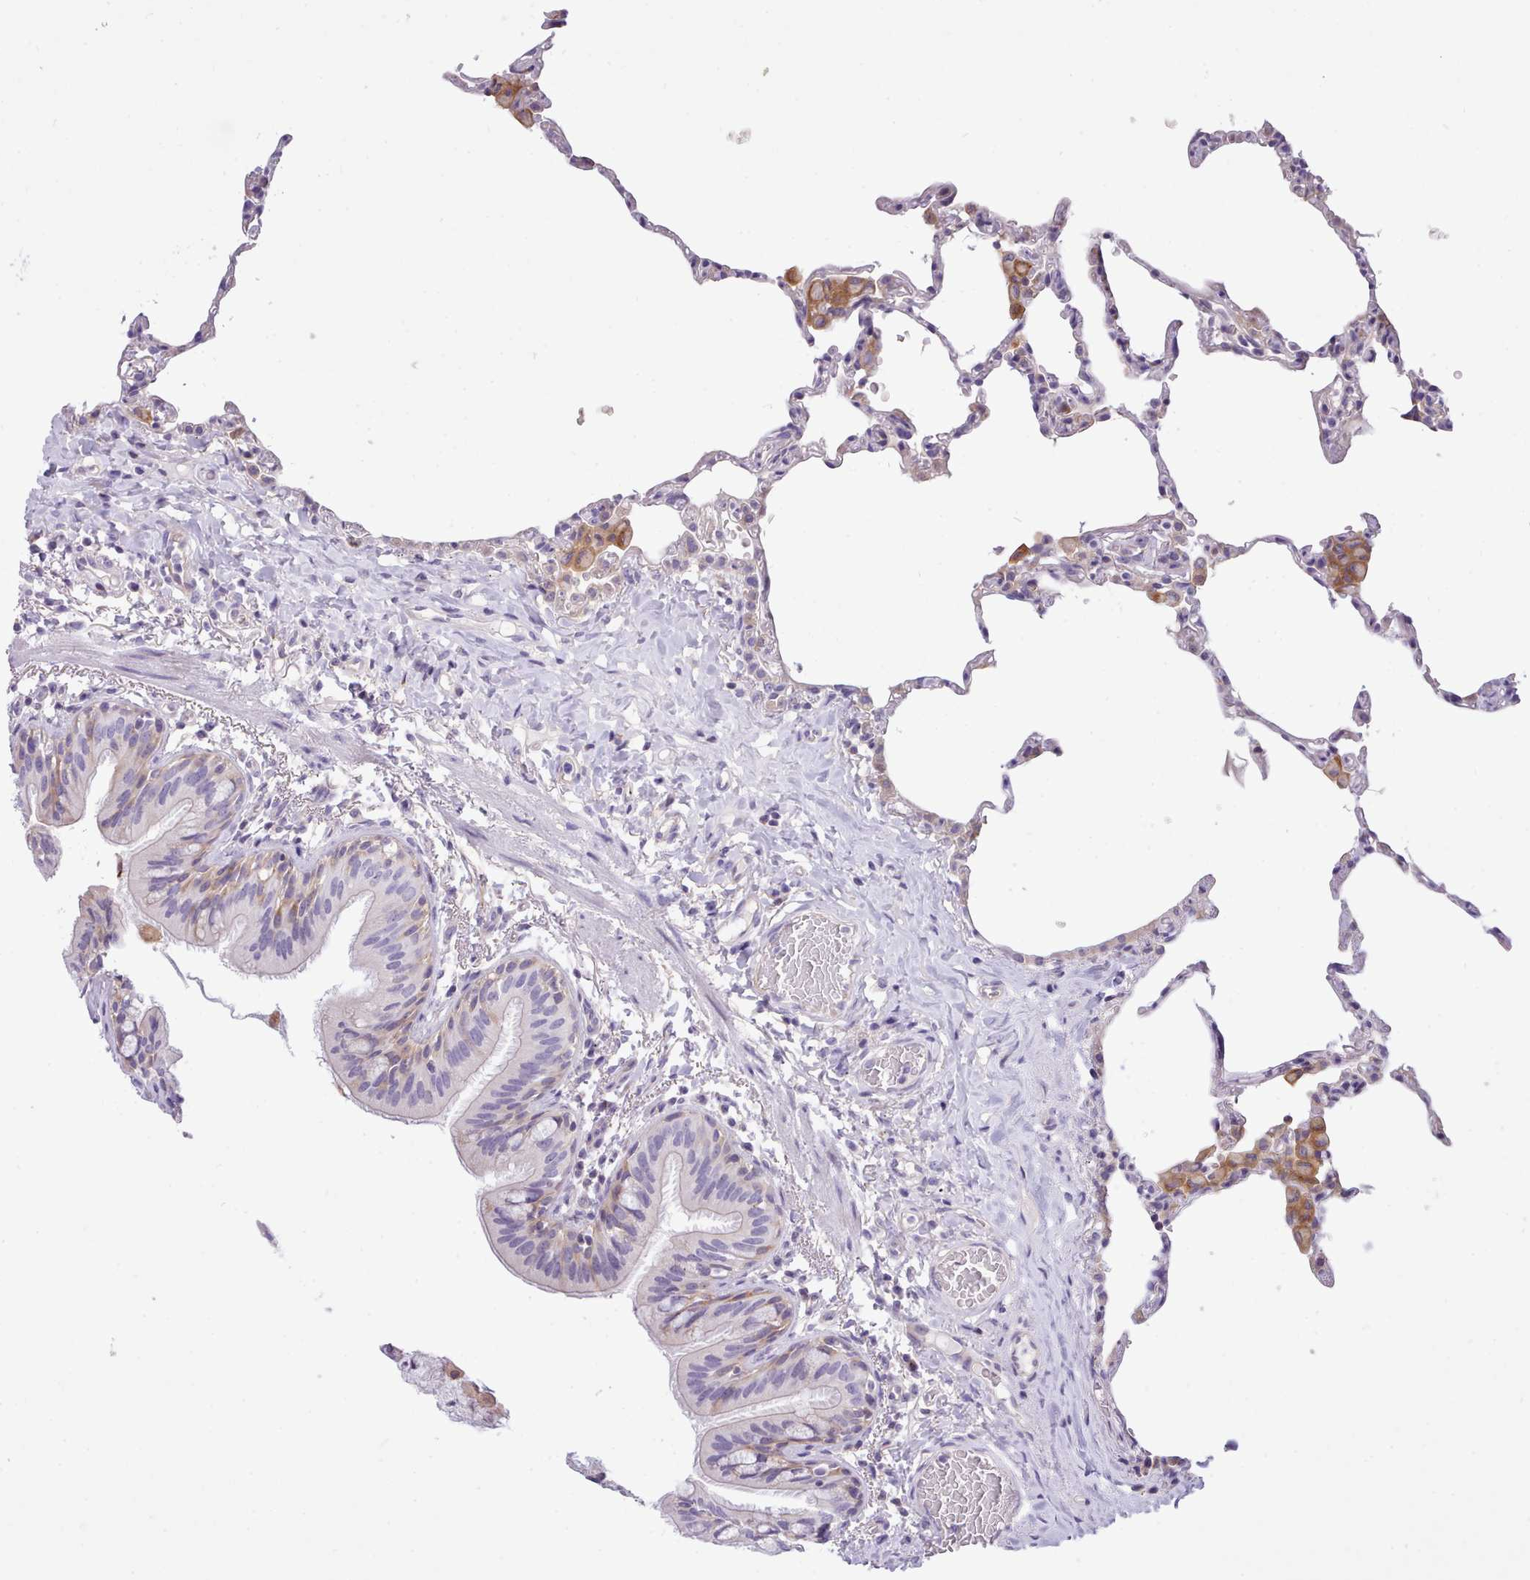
{"staining": {"intensity": "negative", "quantity": "none", "location": "none"}, "tissue": "lung", "cell_type": "Alveolar cells", "image_type": "normal", "snomed": [{"axis": "morphology", "description": "Normal tissue, NOS"}, {"axis": "topography", "description": "Lung"}], "caption": "A high-resolution micrograph shows immunohistochemistry staining of unremarkable lung, which displays no significant staining in alveolar cells.", "gene": "CYP2A13", "patient": {"sex": "female", "age": 57}}